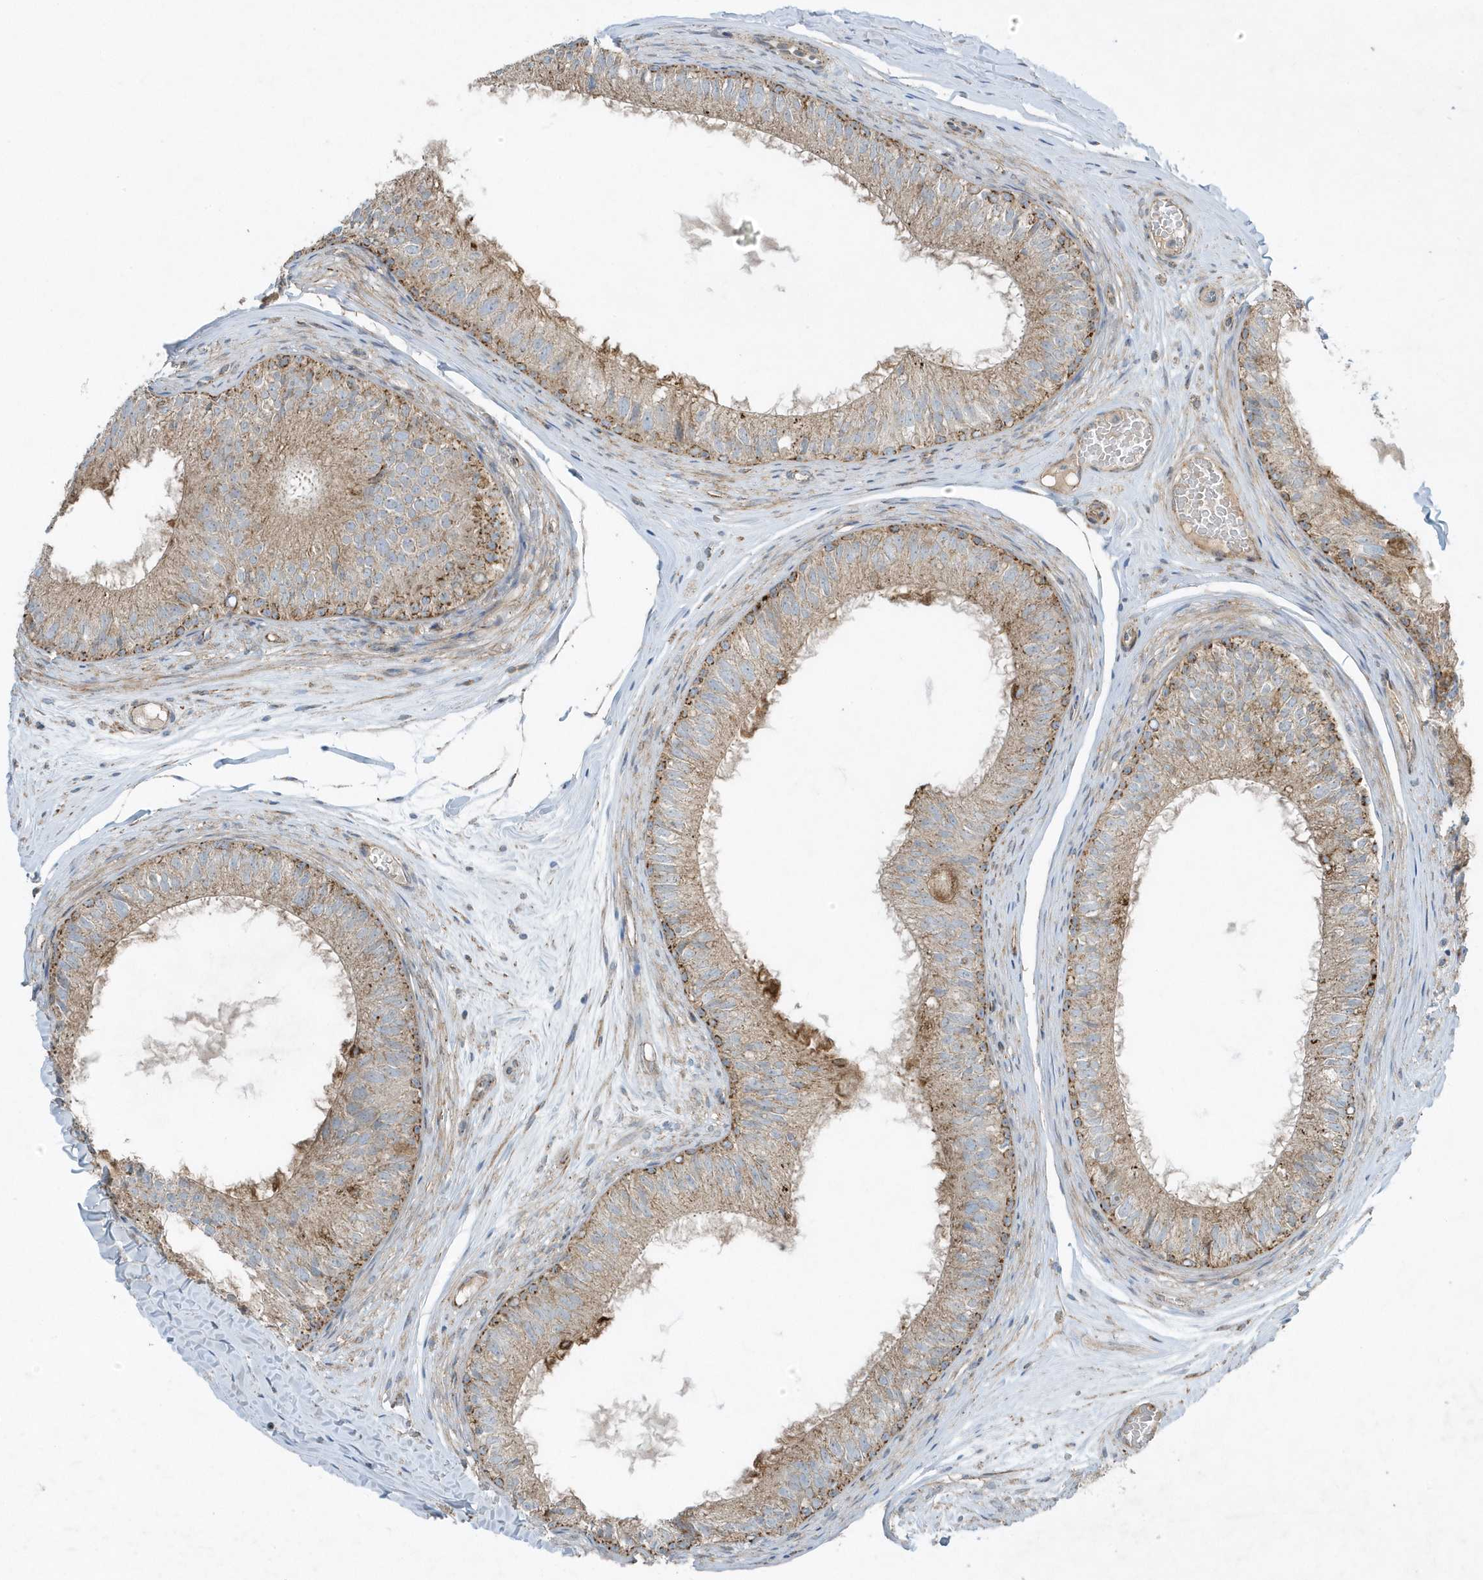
{"staining": {"intensity": "moderate", "quantity": ">75%", "location": "cytoplasmic/membranous"}, "tissue": "epididymis", "cell_type": "Glandular cells", "image_type": "normal", "snomed": [{"axis": "morphology", "description": "Normal tissue, NOS"}, {"axis": "morphology", "description": "Seminoma in situ"}, {"axis": "topography", "description": "Testis"}, {"axis": "topography", "description": "Epididymis"}], "caption": "Immunohistochemical staining of benign human epididymis shows moderate cytoplasmic/membranous protein expression in about >75% of glandular cells.", "gene": "SLC38A2", "patient": {"sex": "male", "age": 28}}